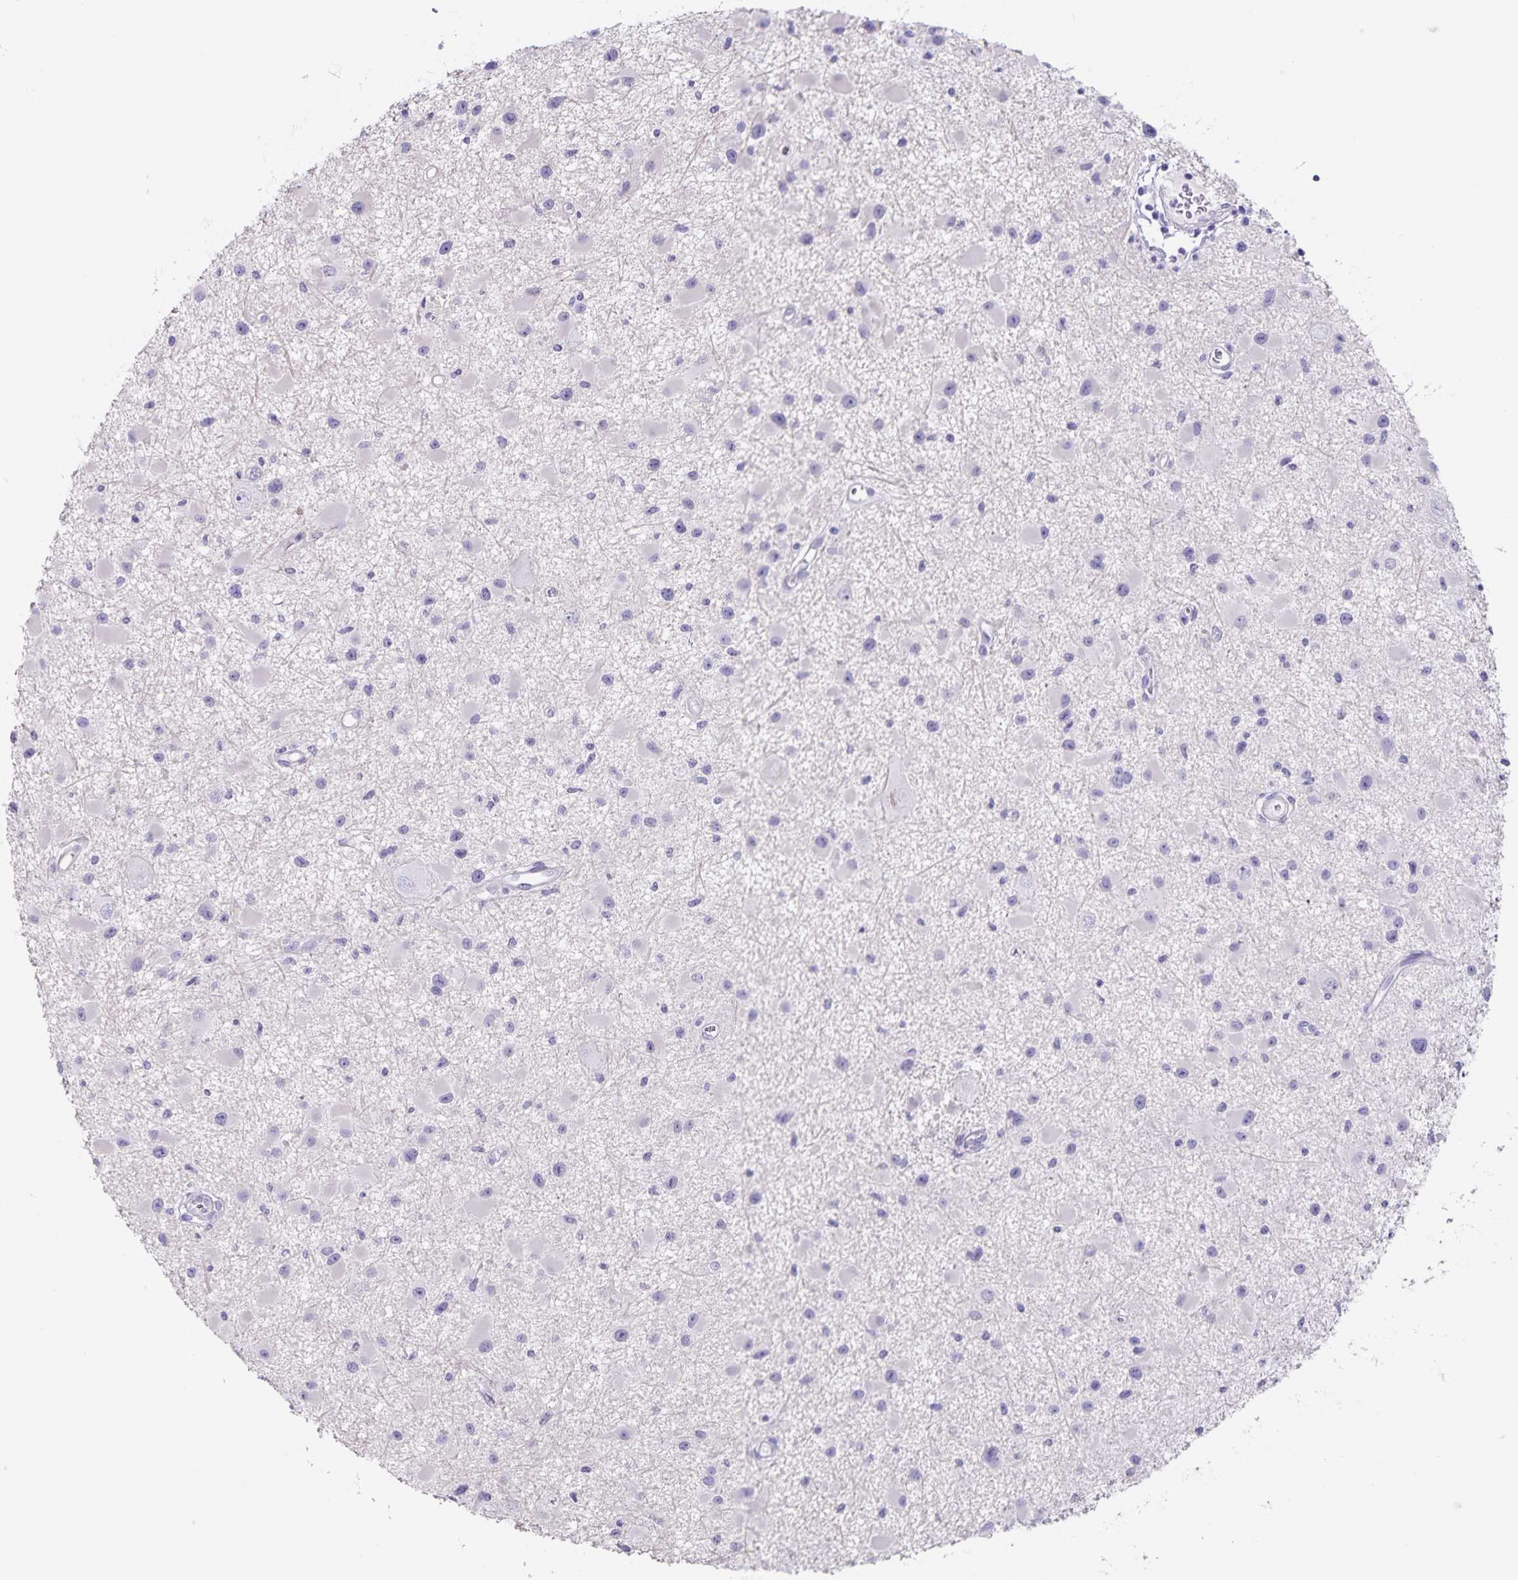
{"staining": {"intensity": "negative", "quantity": "none", "location": "none"}, "tissue": "glioma", "cell_type": "Tumor cells", "image_type": "cancer", "snomed": [{"axis": "morphology", "description": "Glioma, malignant, High grade"}, {"axis": "topography", "description": "Brain"}], "caption": "A photomicrograph of human glioma is negative for staining in tumor cells.", "gene": "C11orf42", "patient": {"sex": "male", "age": 54}}